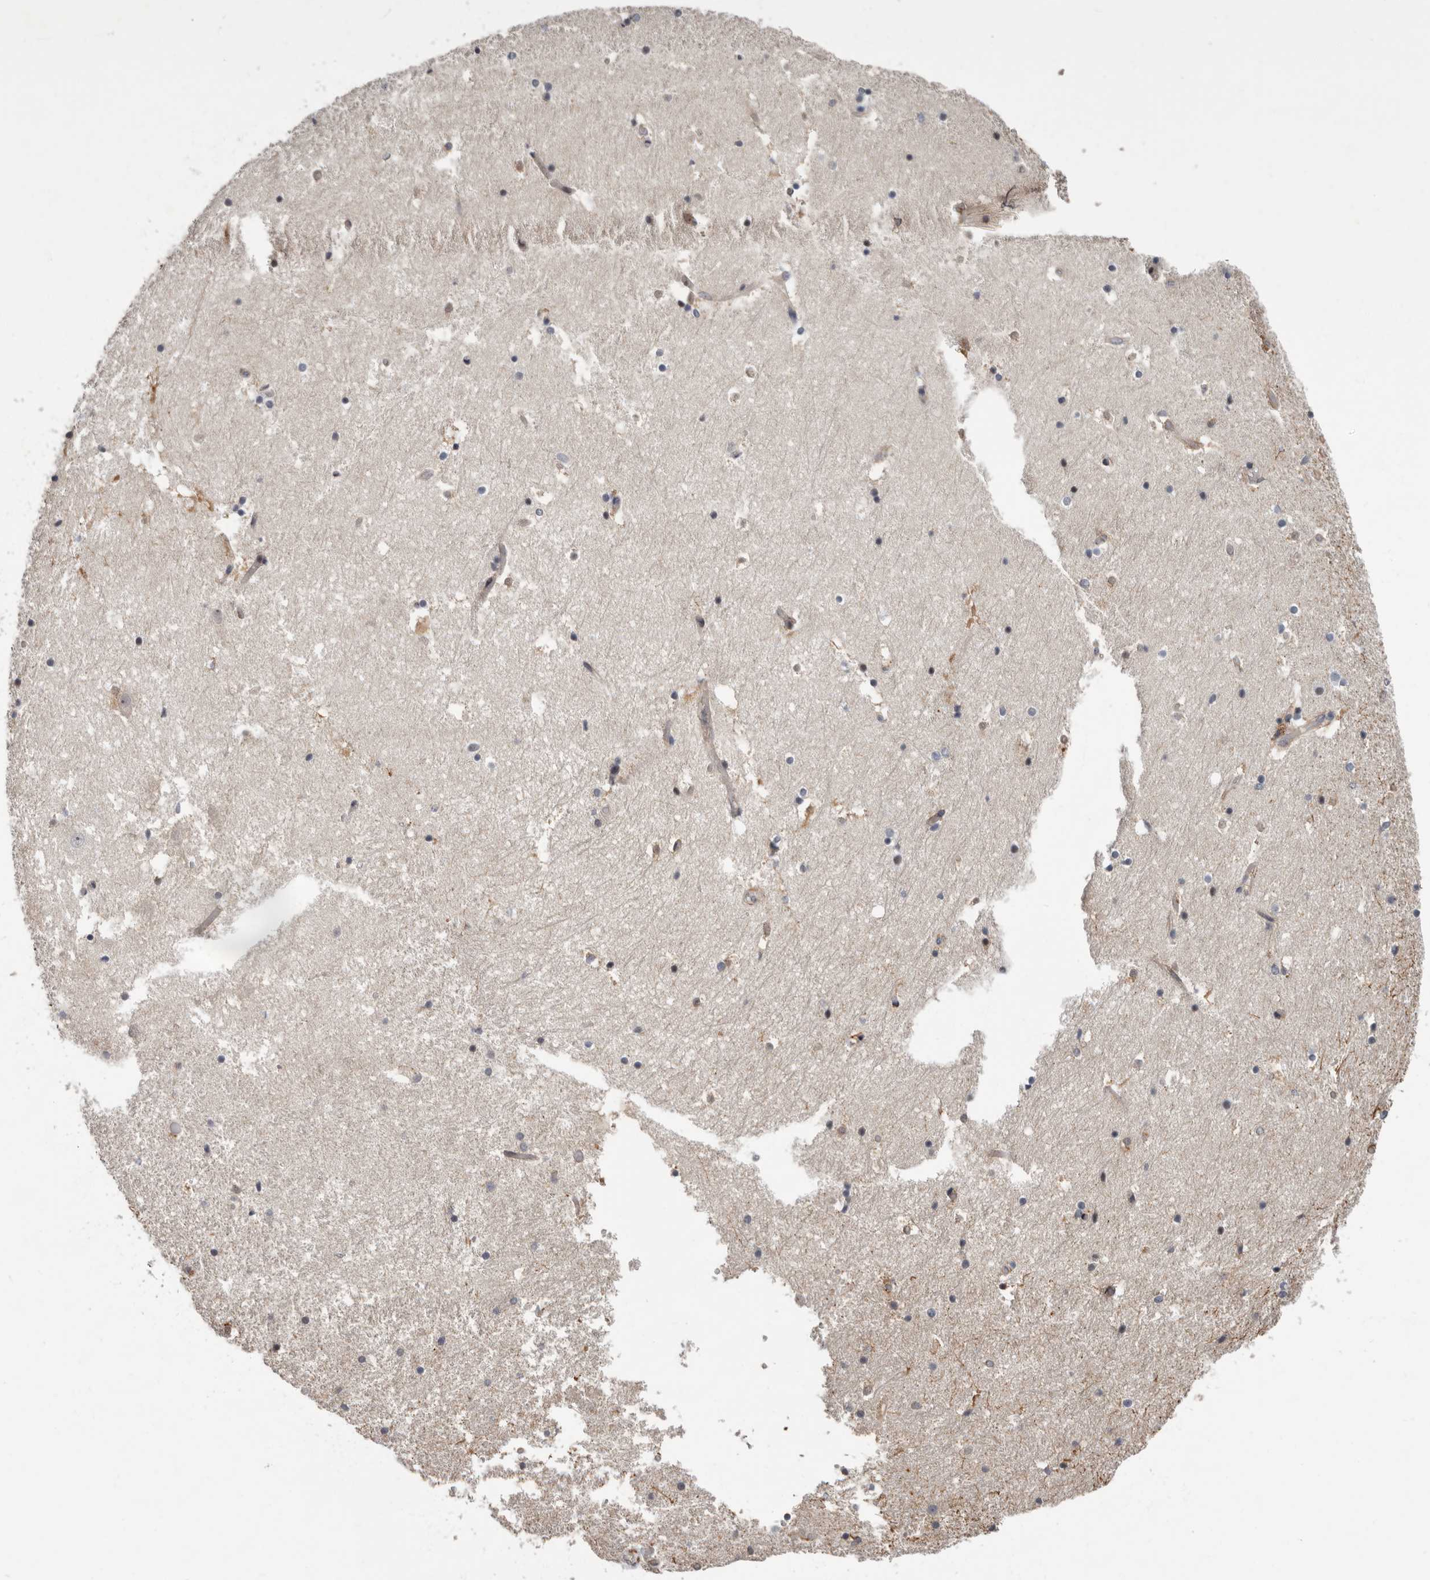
{"staining": {"intensity": "negative", "quantity": "none", "location": "none"}, "tissue": "hippocampus", "cell_type": "Glial cells", "image_type": "normal", "snomed": [{"axis": "morphology", "description": "Normal tissue, NOS"}, {"axis": "topography", "description": "Hippocampus"}], "caption": "DAB (3,3'-diaminobenzidine) immunohistochemical staining of normal human hippocampus demonstrates no significant expression in glial cells.", "gene": "FGFR4", "patient": {"sex": "female", "age": 52}}